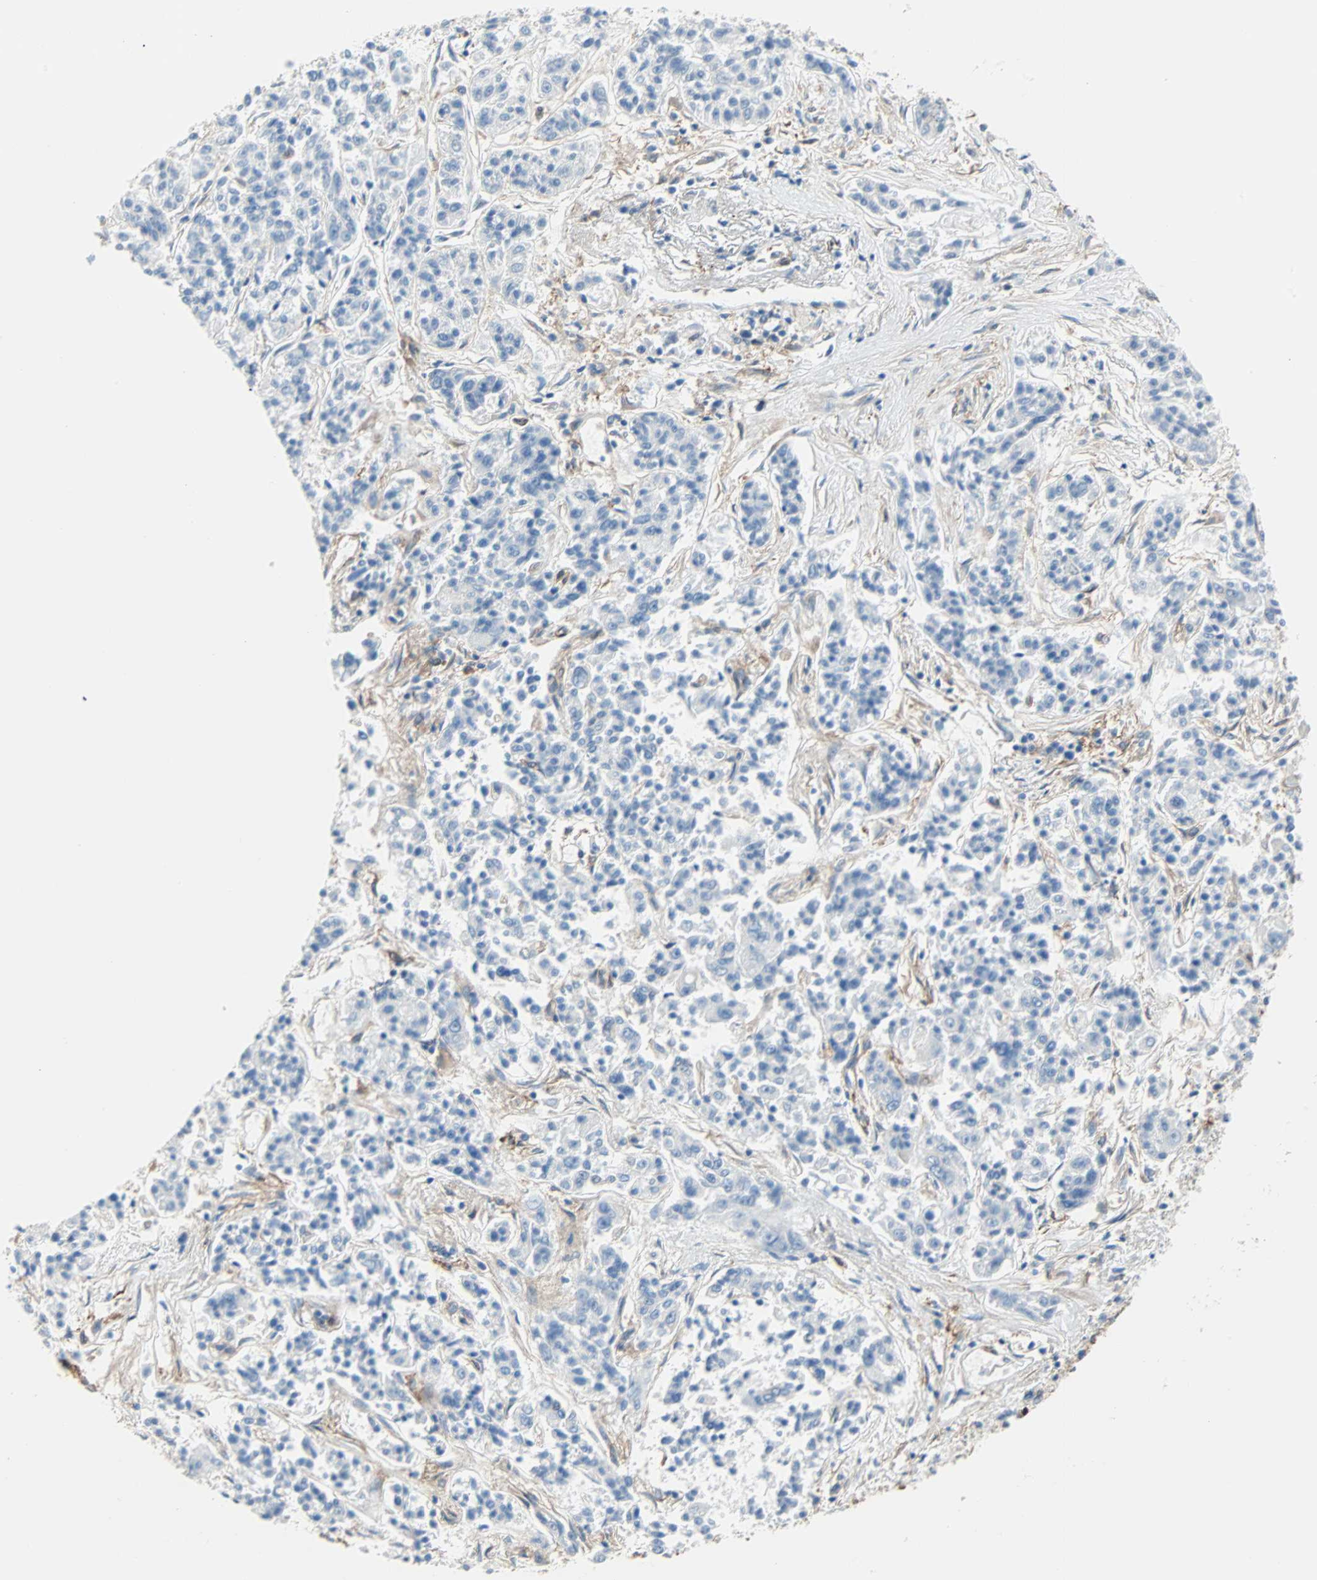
{"staining": {"intensity": "negative", "quantity": "none", "location": "none"}, "tissue": "lung cancer", "cell_type": "Tumor cells", "image_type": "cancer", "snomed": [{"axis": "morphology", "description": "Adenocarcinoma, NOS"}, {"axis": "topography", "description": "Lung"}], "caption": "DAB (3,3'-diaminobenzidine) immunohistochemical staining of human adenocarcinoma (lung) shows no significant expression in tumor cells. (Brightfield microscopy of DAB immunohistochemistry at high magnification).", "gene": "EPB41L2", "patient": {"sex": "male", "age": 84}}